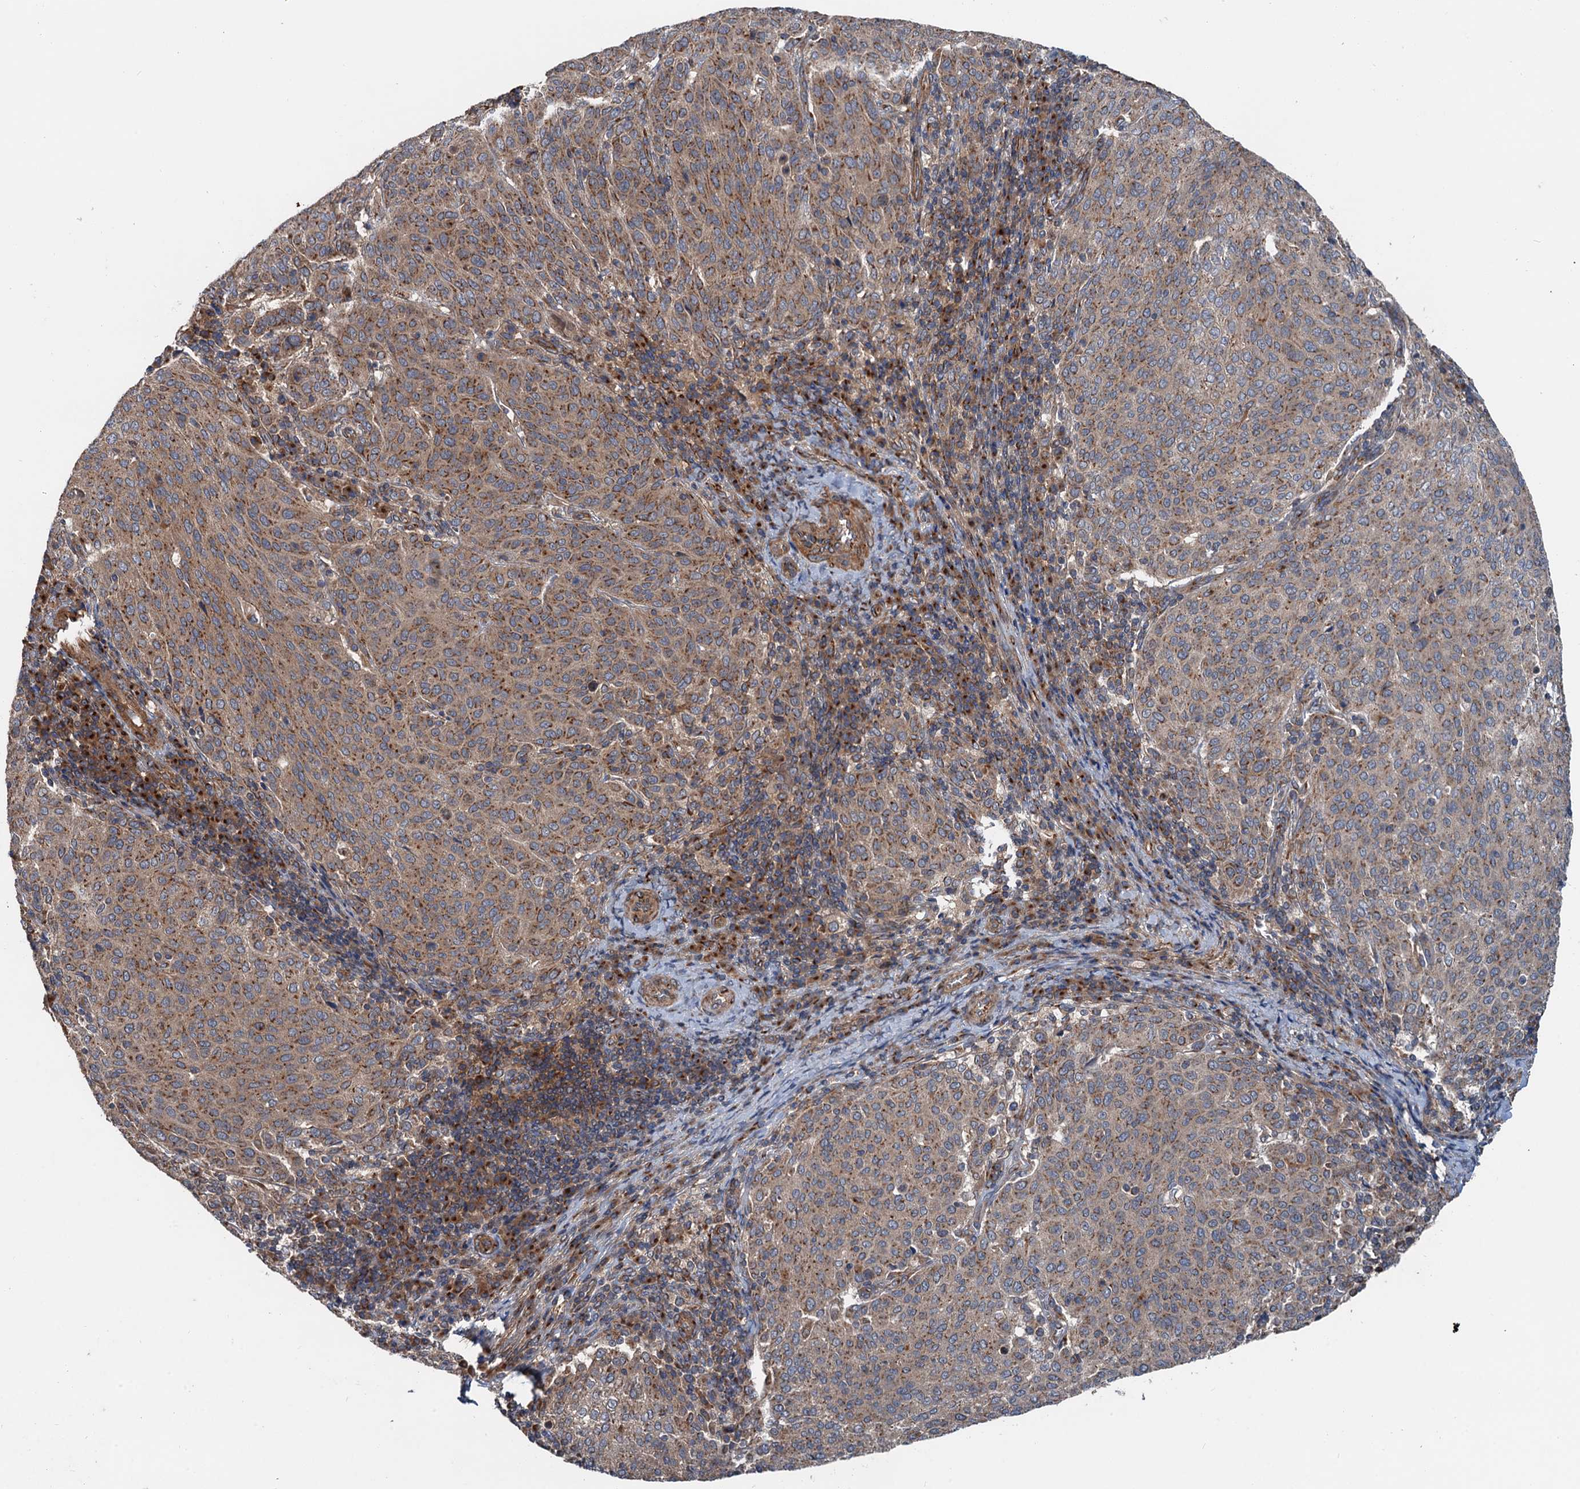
{"staining": {"intensity": "moderate", "quantity": "25%-75%", "location": "cytoplasmic/membranous"}, "tissue": "cervical cancer", "cell_type": "Tumor cells", "image_type": "cancer", "snomed": [{"axis": "morphology", "description": "Squamous cell carcinoma, NOS"}, {"axis": "topography", "description": "Cervix"}], "caption": "The micrograph exhibits immunohistochemical staining of cervical cancer (squamous cell carcinoma). There is moderate cytoplasmic/membranous expression is seen in approximately 25%-75% of tumor cells.", "gene": "ANKRD26", "patient": {"sex": "female", "age": 46}}